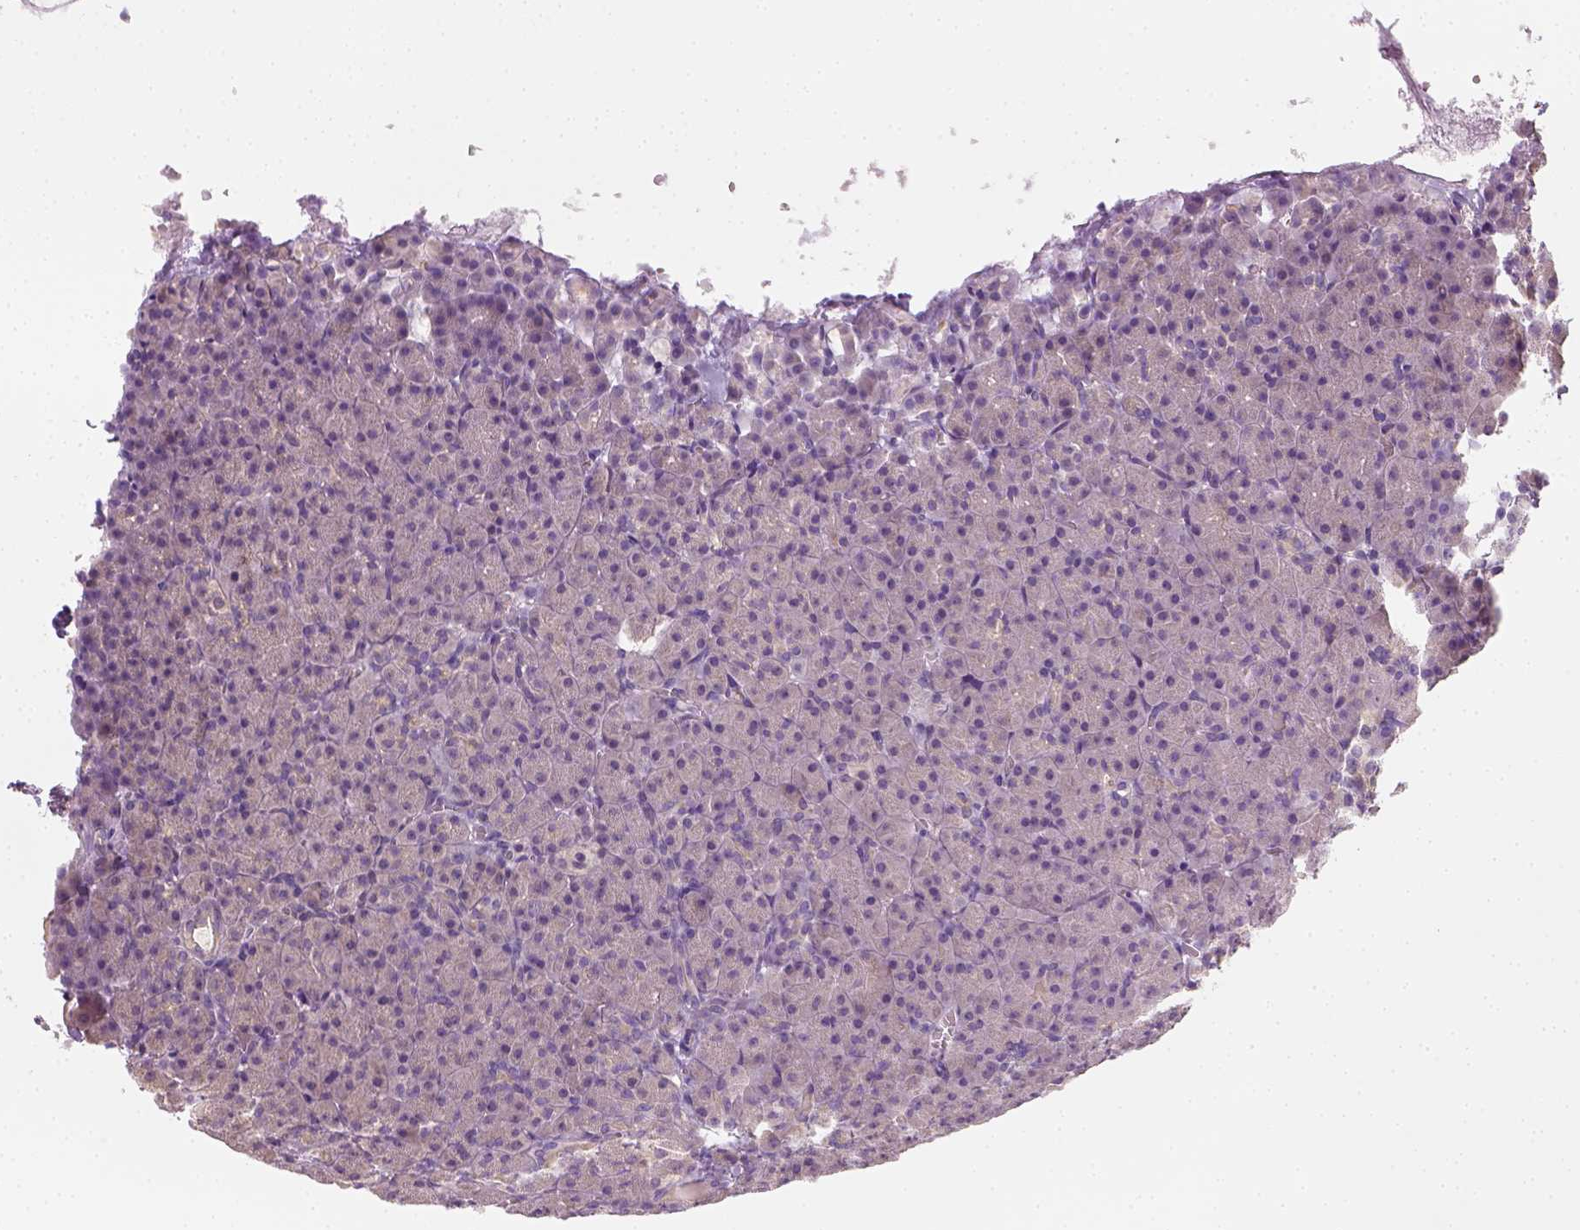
{"staining": {"intensity": "negative", "quantity": "none", "location": "none"}, "tissue": "pancreas", "cell_type": "Exocrine glandular cells", "image_type": "normal", "snomed": [{"axis": "morphology", "description": "Normal tissue, NOS"}, {"axis": "topography", "description": "Pancreas"}], "caption": "High power microscopy image of an immunohistochemistry image of benign pancreas, revealing no significant staining in exocrine glandular cells.", "gene": "EPHB1", "patient": {"sex": "female", "age": 74}}